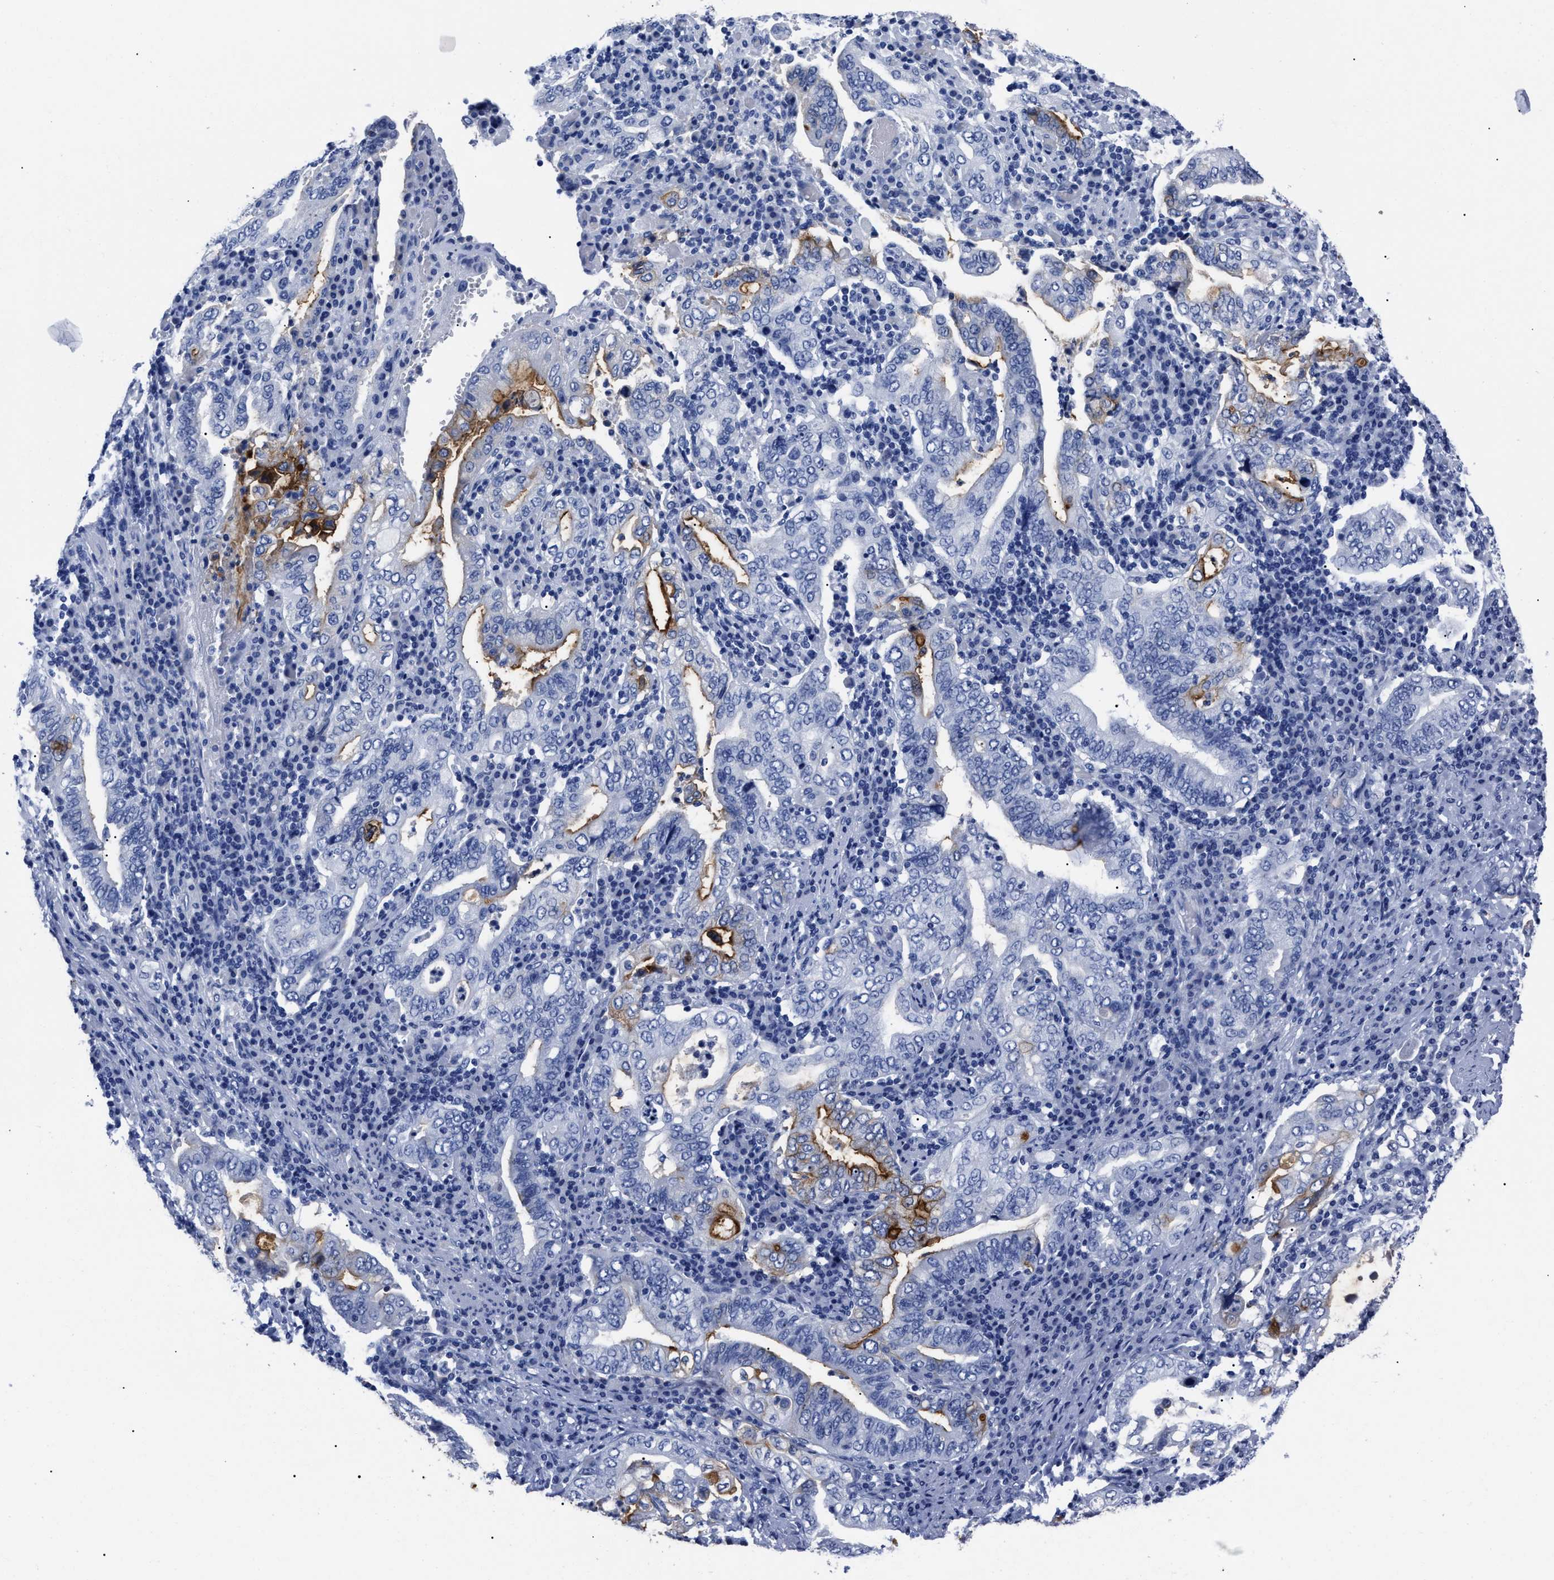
{"staining": {"intensity": "moderate", "quantity": "<25%", "location": "cytoplasmic/membranous"}, "tissue": "stomach cancer", "cell_type": "Tumor cells", "image_type": "cancer", "snomed": [{"axis": "morphology", "description": "Normal tissue, NOS"}, {"axis": "morphology", "description": "Adenocarcinoma, NOS"}, {"axis": "topography", "description": "Esophagus"}, {"axis": "topography", "description": "Stomach, upper"}, {"axis": "topography", "description": "Peripheral nerve tissue"}], "caption": "IHC photomicrograph of human stomach cancer stained for a protein (brown), which exhibits low levels of moderate cytoplasmic/membranous positivity in approximately <25% of tumor cells.", "gene": "ALPG", "patient": {"sex": "male", "age": 62}}